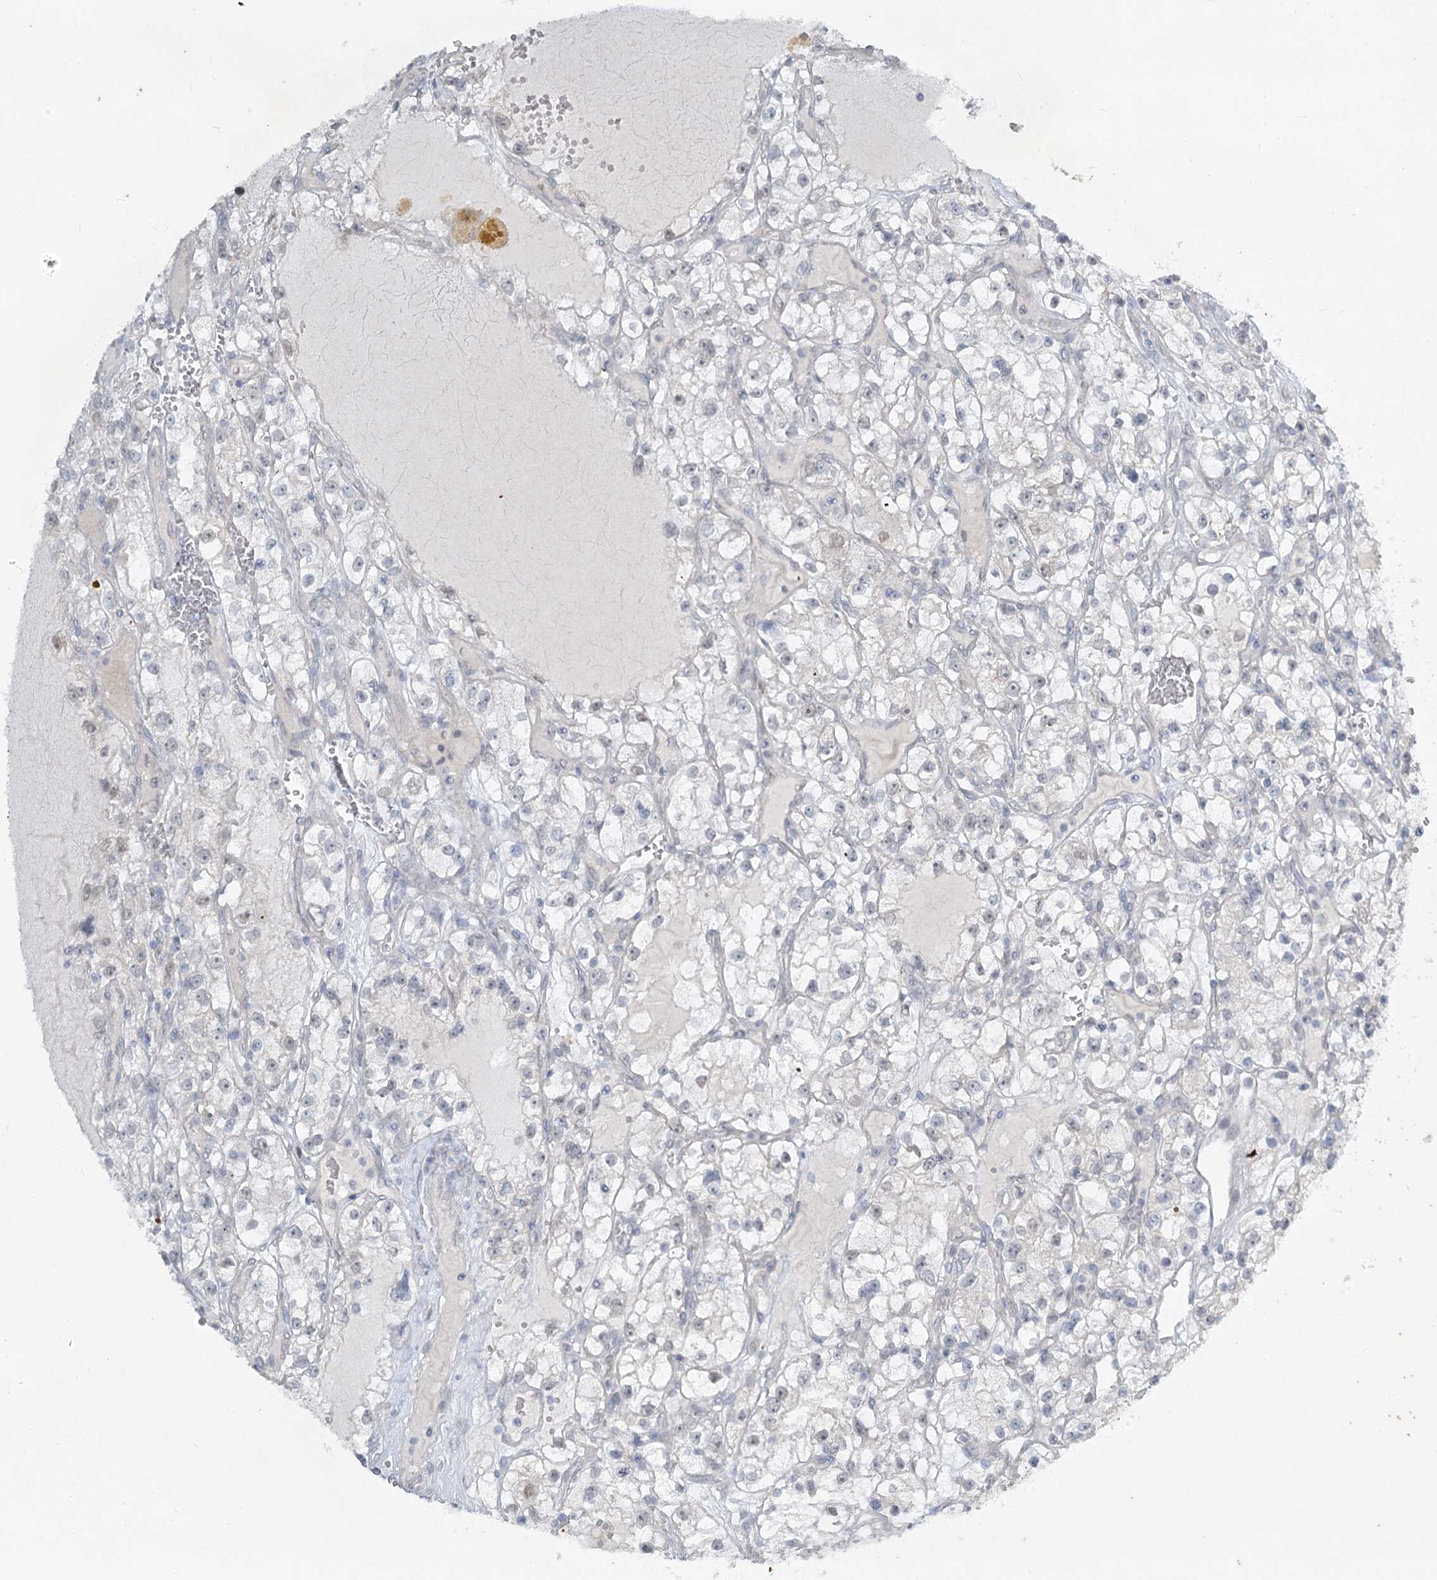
{"staining": {"intensity": "negative", "quantity": "none", "location": "none"}, "tissue": "renal cancer", "cell_type": "Tumor cells", "image_type": "cancer", "snomed": [{"axis": "morphology", "description": "Adenocarcinoma, NOS"}, {"axis": "topography", "description": "Kidney"}], "caption": "Renal adenocarcinoma stained for a protein using immunohistochemistry (IHC) reveals no staining tumor cells.", "gene": "ABITRAM", "patient": {"sex": "female", "age": 57}}